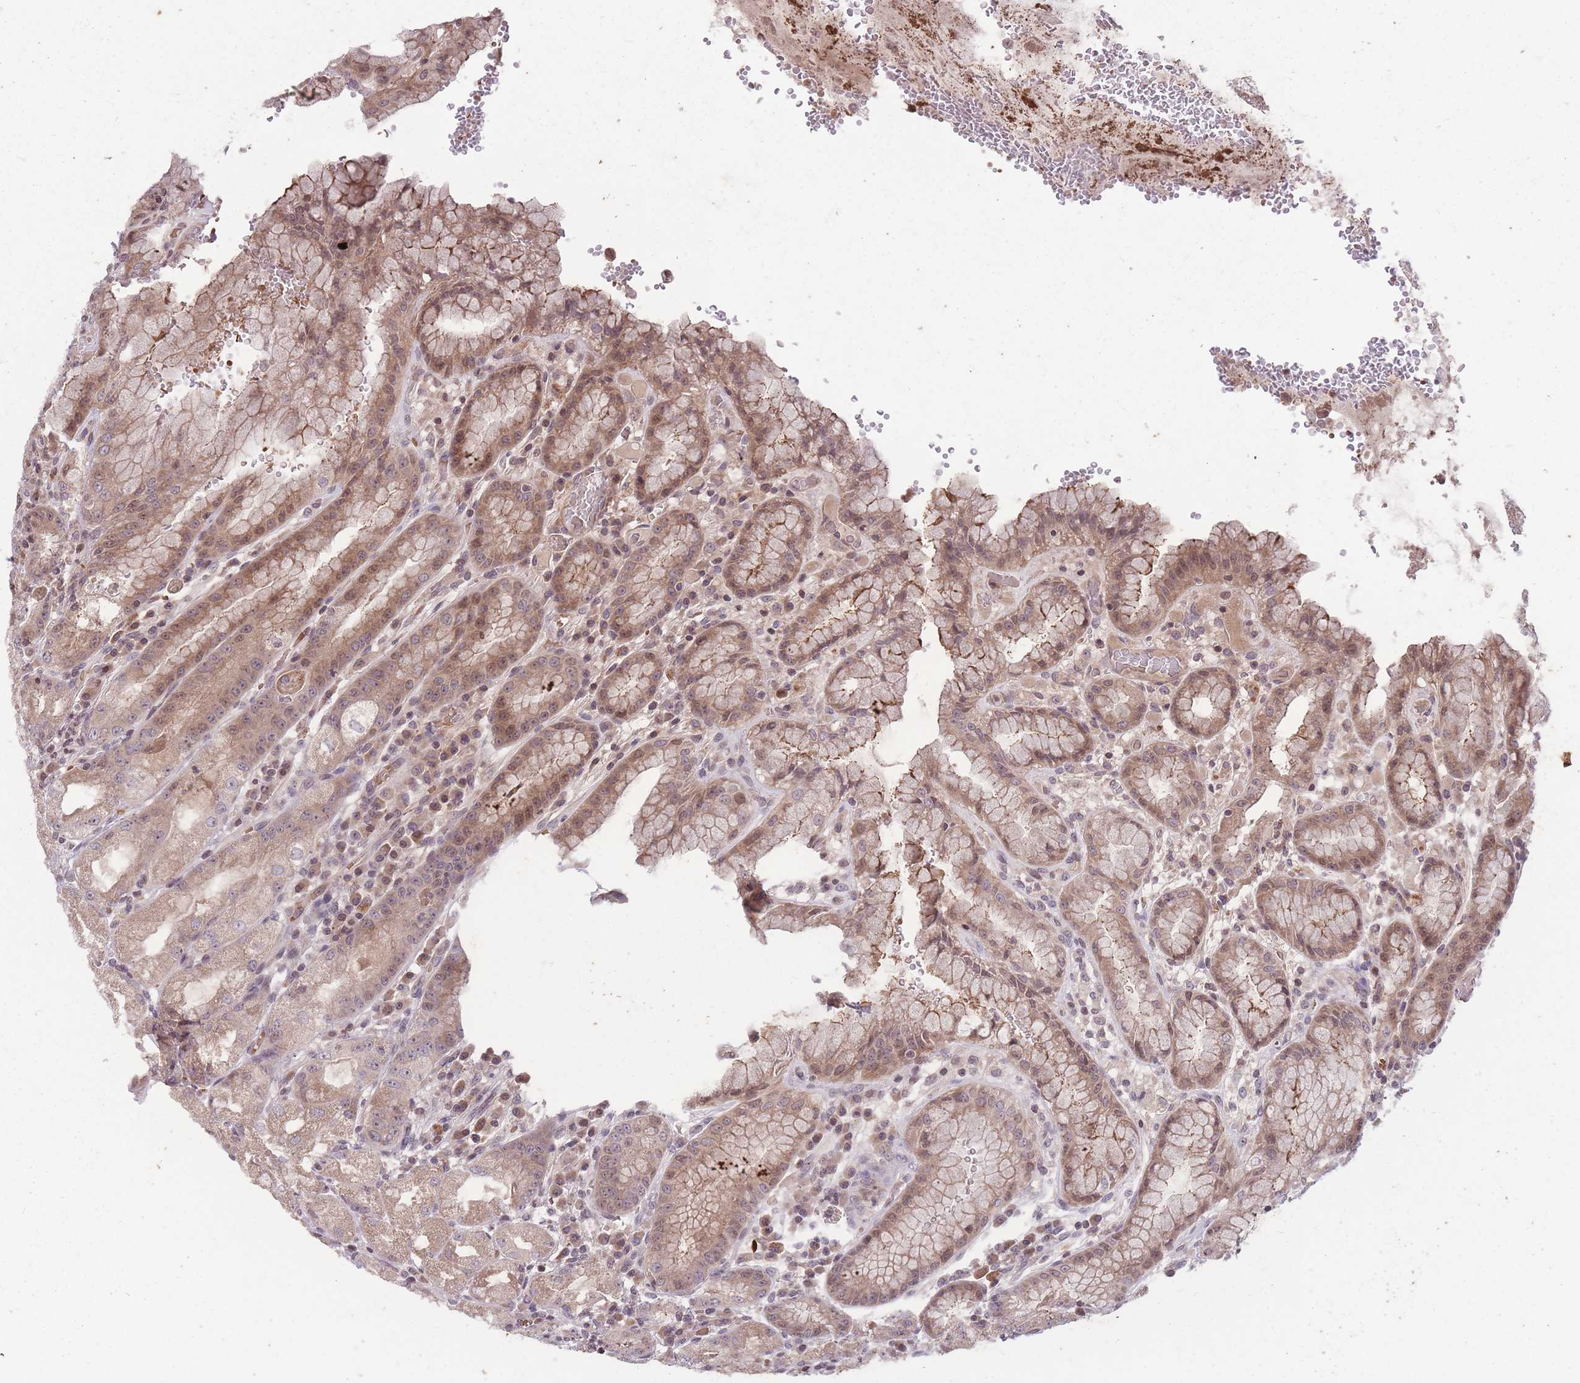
{"staining": {"intensity": "moderate", "quantity": ">75%", "location": "cytoplasmic/membranous,nuclear"}, "tissue": "stomach", "cell_type": "Glandular cells", "image_type": "normal", "snomed": [{"axis": "morphology", "description": "Normal tissue, NOS"}, {"axis": "topography", "description": "Stomach, upper"}], "caption": "Immunohistochemistry (IHC) (DAB (3,3'-diaminobenzidine)) staining of normal human stomach demonstrates moderate cytoplasmic/membranous,nuclear protein staining in approximately >75% of glandular cells. Nuclei are stained in blue.", "gene": "GGT5", "patient": {"sex": "male", "age": 52}}